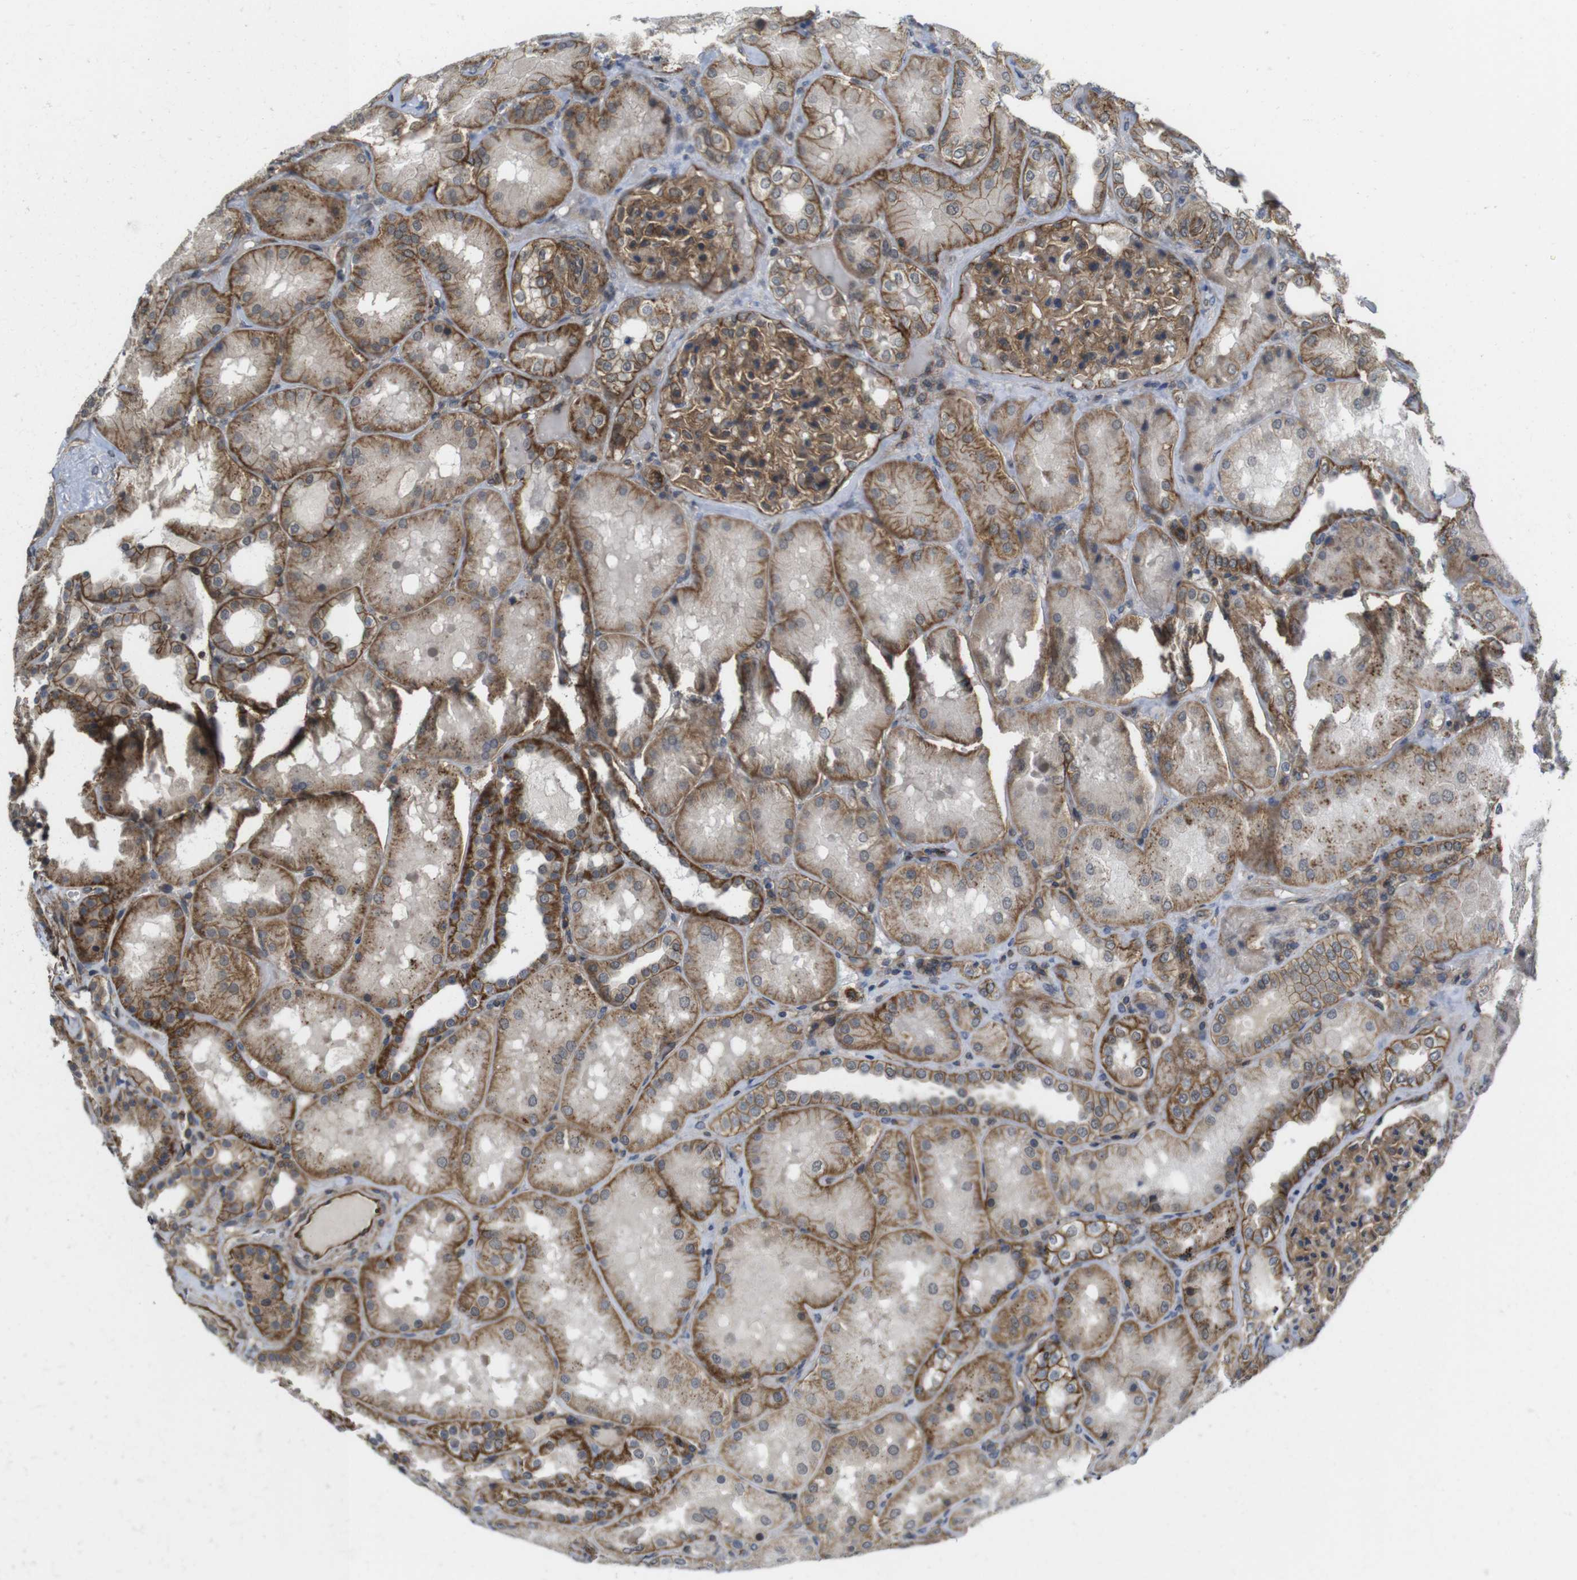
{"staining": {"intensity": "moderate", "quantity": ">75%", "location": "cytoplasmic/membranous"}, "tissue": "kidney", "cell_type": "Cells in glomeruli", "image_type": "normal", "snomed": [{"axis": "morphology", "description": "Normal tissue, NOS"}, {"axis": "topography", "description": "Kidney"}], "caption": "Cells in glomeruli display medium levels of moderate cytoplasmic/membranous expression in about >75% of cells in unremarkable kidney.", "gene": "ZDHHC5", "patient": {"sex": "female", "age": 56}}